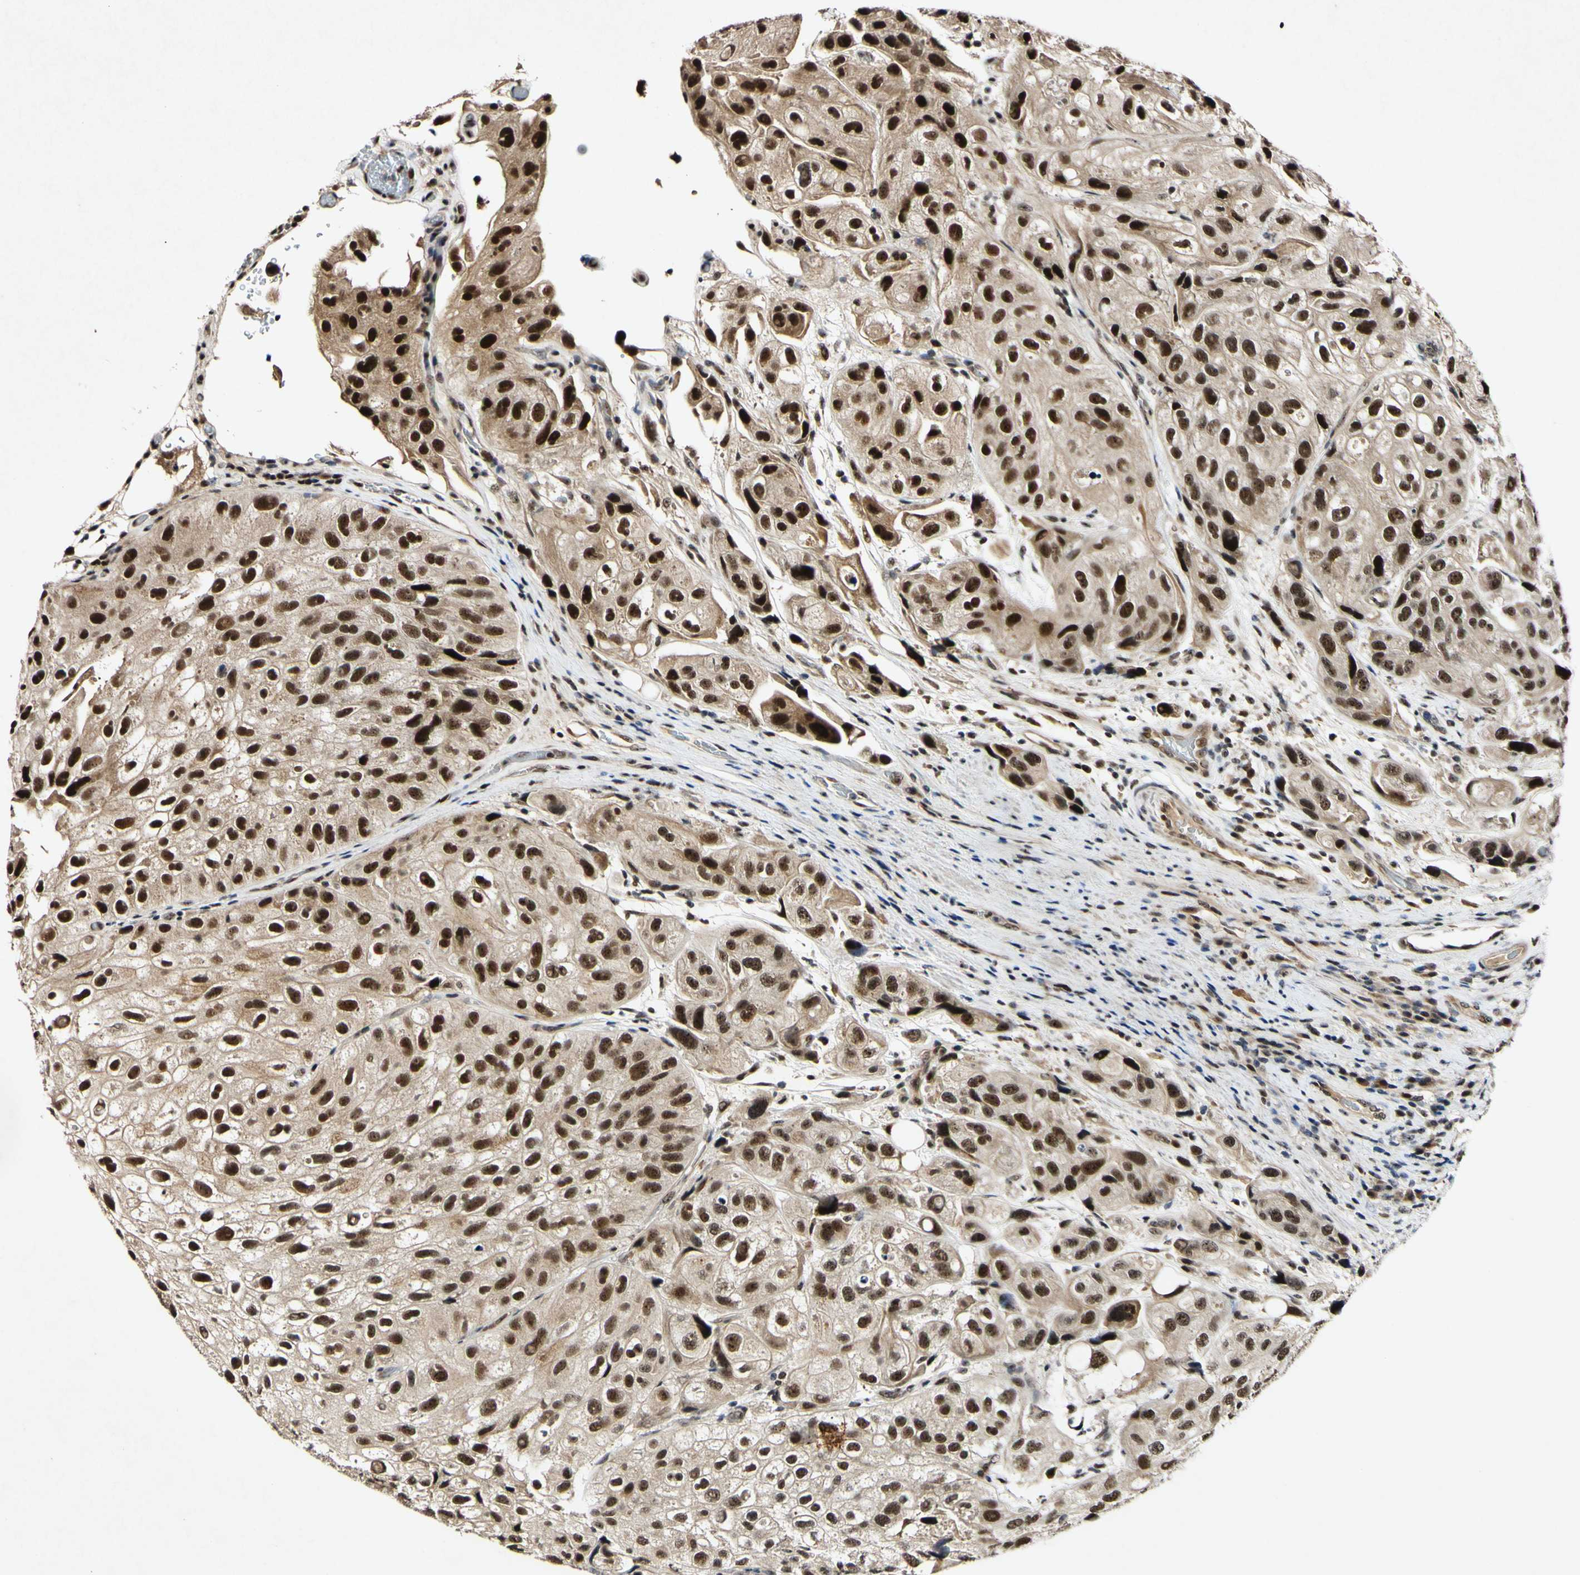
{"staining": {"intensity": "strong", "quantity": ">75%", "location": "nuclear"}, "tissue": "urothelial cancer", "cell_type": "Tumor cells", "image_type": "cancer", "snomed": [{"axis": "morphology", "description": "Urothelial carcinoma, High grade"}, {"axis": "topography", "description": "Urinary bladder"}], "caption": "High-grade urothelial carcinoma stained with a brown dye reveals strong nuclear positive staining in about >75% of tumor cells.", "gene": "POLR2F", "patient": {"sex": "female", "age": 64}}